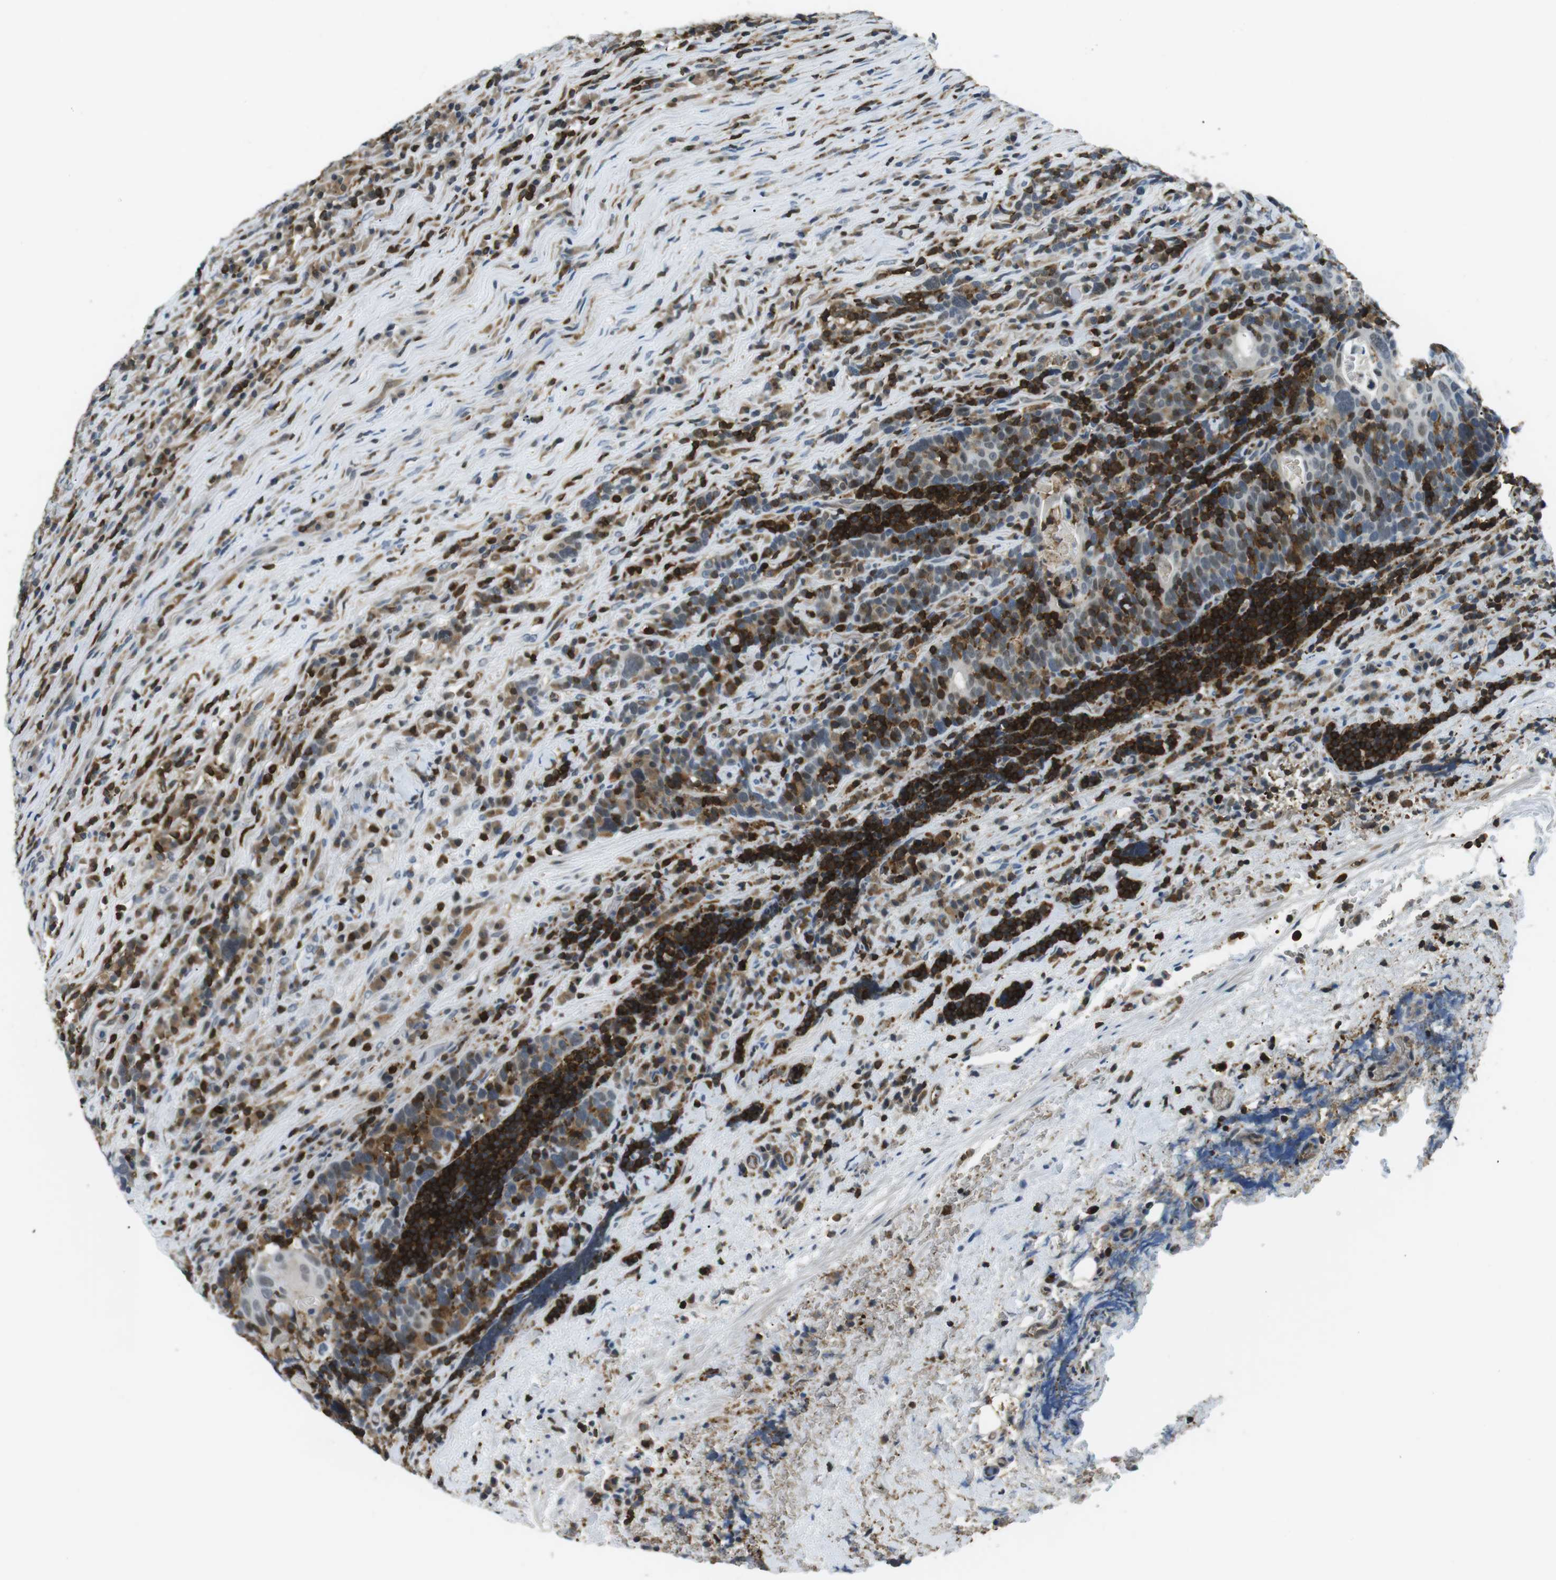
{"staining": {"intensity": "weak", "quantity": "<25%", "location": "nuclear"}, "tissue": "head and neck cancer", "cell_type": "Tumor cells", "image_type": "cancer", "snomed": [{"axis": "morphology", "description": "Squamous cell carcinoma, NOS"}, {"axis": "morphology", "description": "Squamous cell carcinoma, metastatic, NOS"}, {"axis": "topography", "description": "Lymph node"}, {"axis": "topography", "description": "Head-Neck"}], "caption": "The immunohistochemistry (IHC) photomicrograph has no significant staining in tumor cells of head and neck cancer tissue.", "gene": "STK10", "patient": {"sex": "male", "age": 62}}